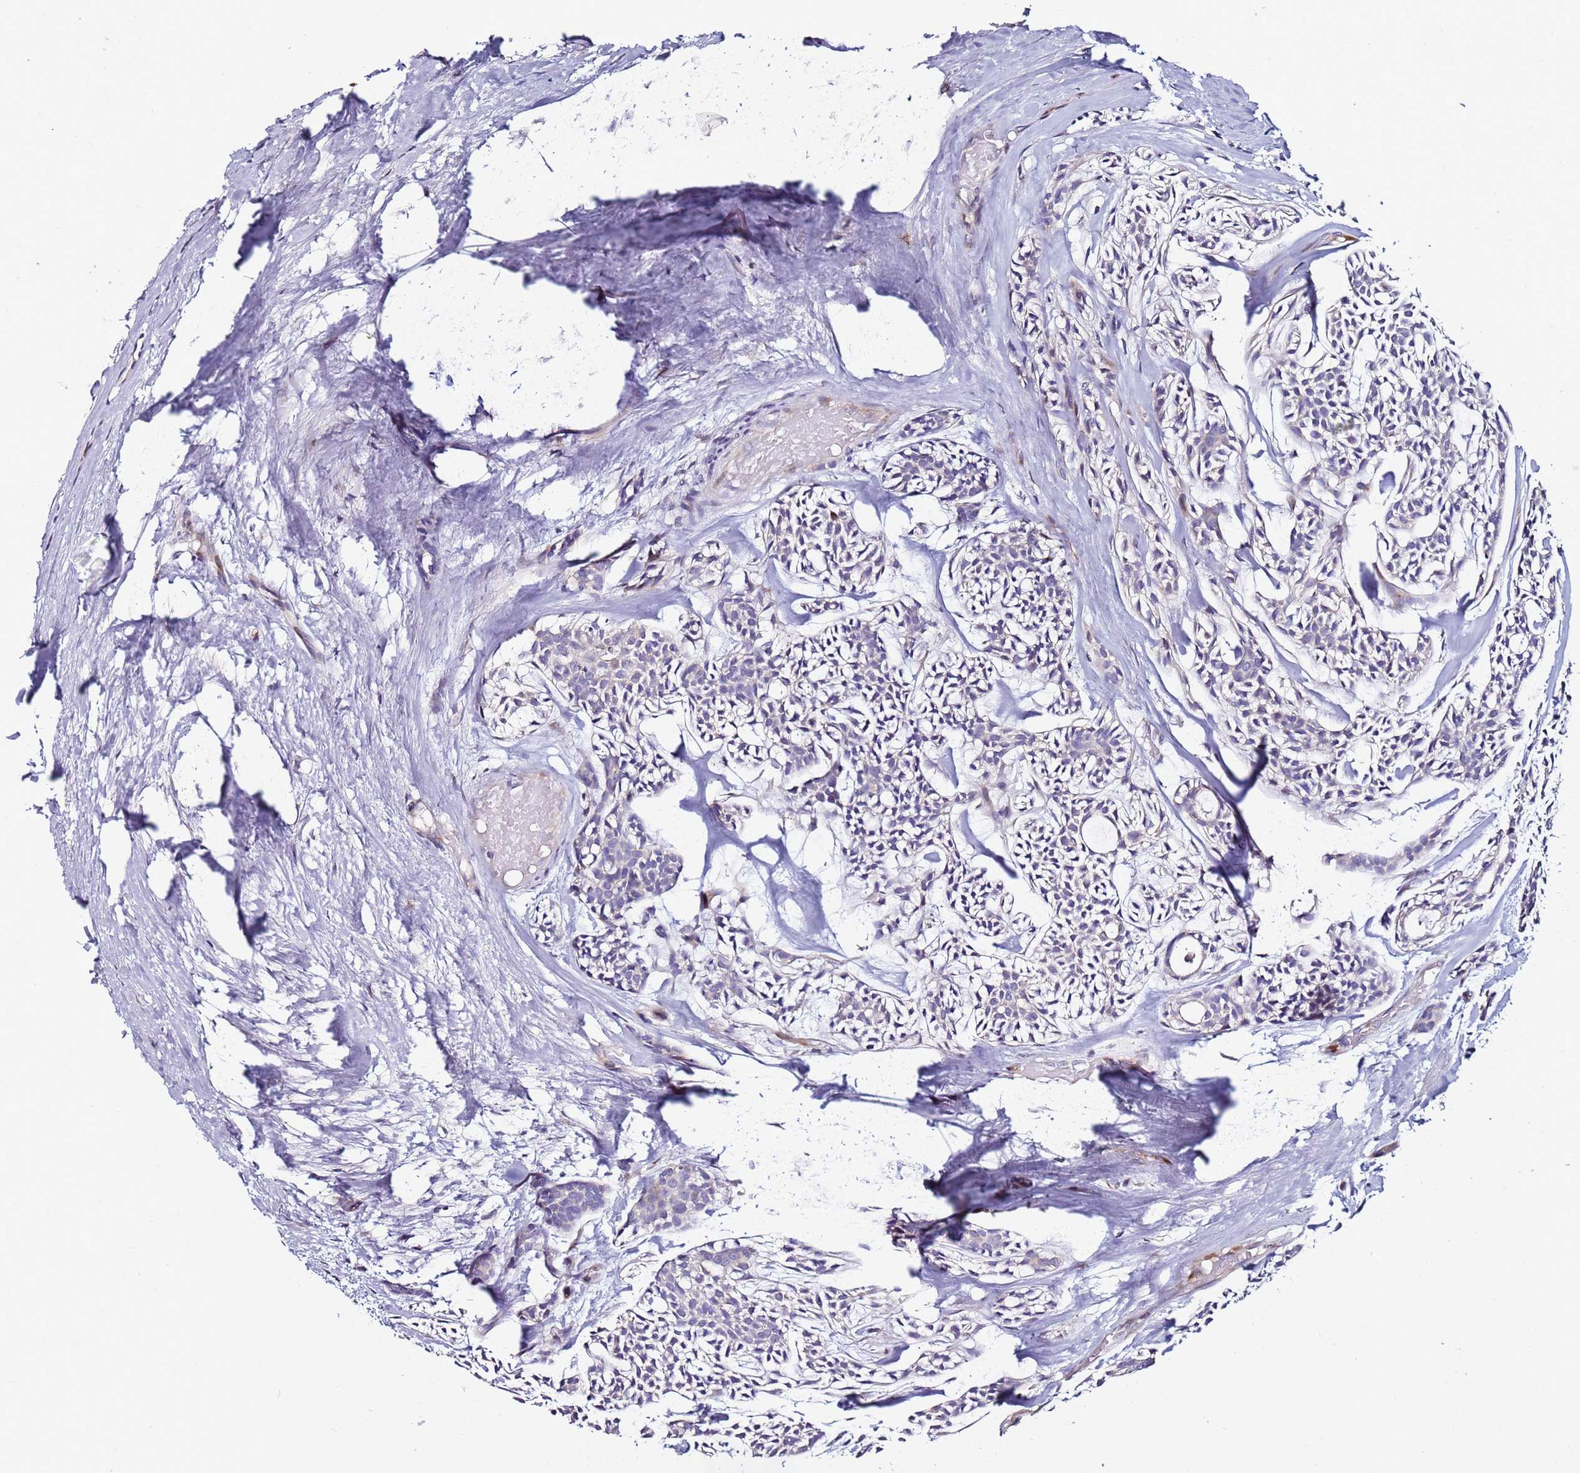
{"staining": {"intensity": "negative", "quantity": "none", "location": "none"}, "tissue": "head and neck cancer", "cell_type": "Tumor cells", "image_type": "cancer", "snomed": [{"axis": "morphology", "description": "Adenocarcinoma, NOS"}, {"axis": "topography", "description": "Salivary gland"}, {"axis": "topography", "description": "Head-Neck"}], "caption": "IHC image of human head and neck cancer stained for a protein (brown), which demonstrates no positivity in tumor cells. The staining is performed using DAB brown chromogen with nuclei counter-stained in using hematoxylin.", "gene": "SRRM5", "patient": {"sex": "male", "age": 55}}